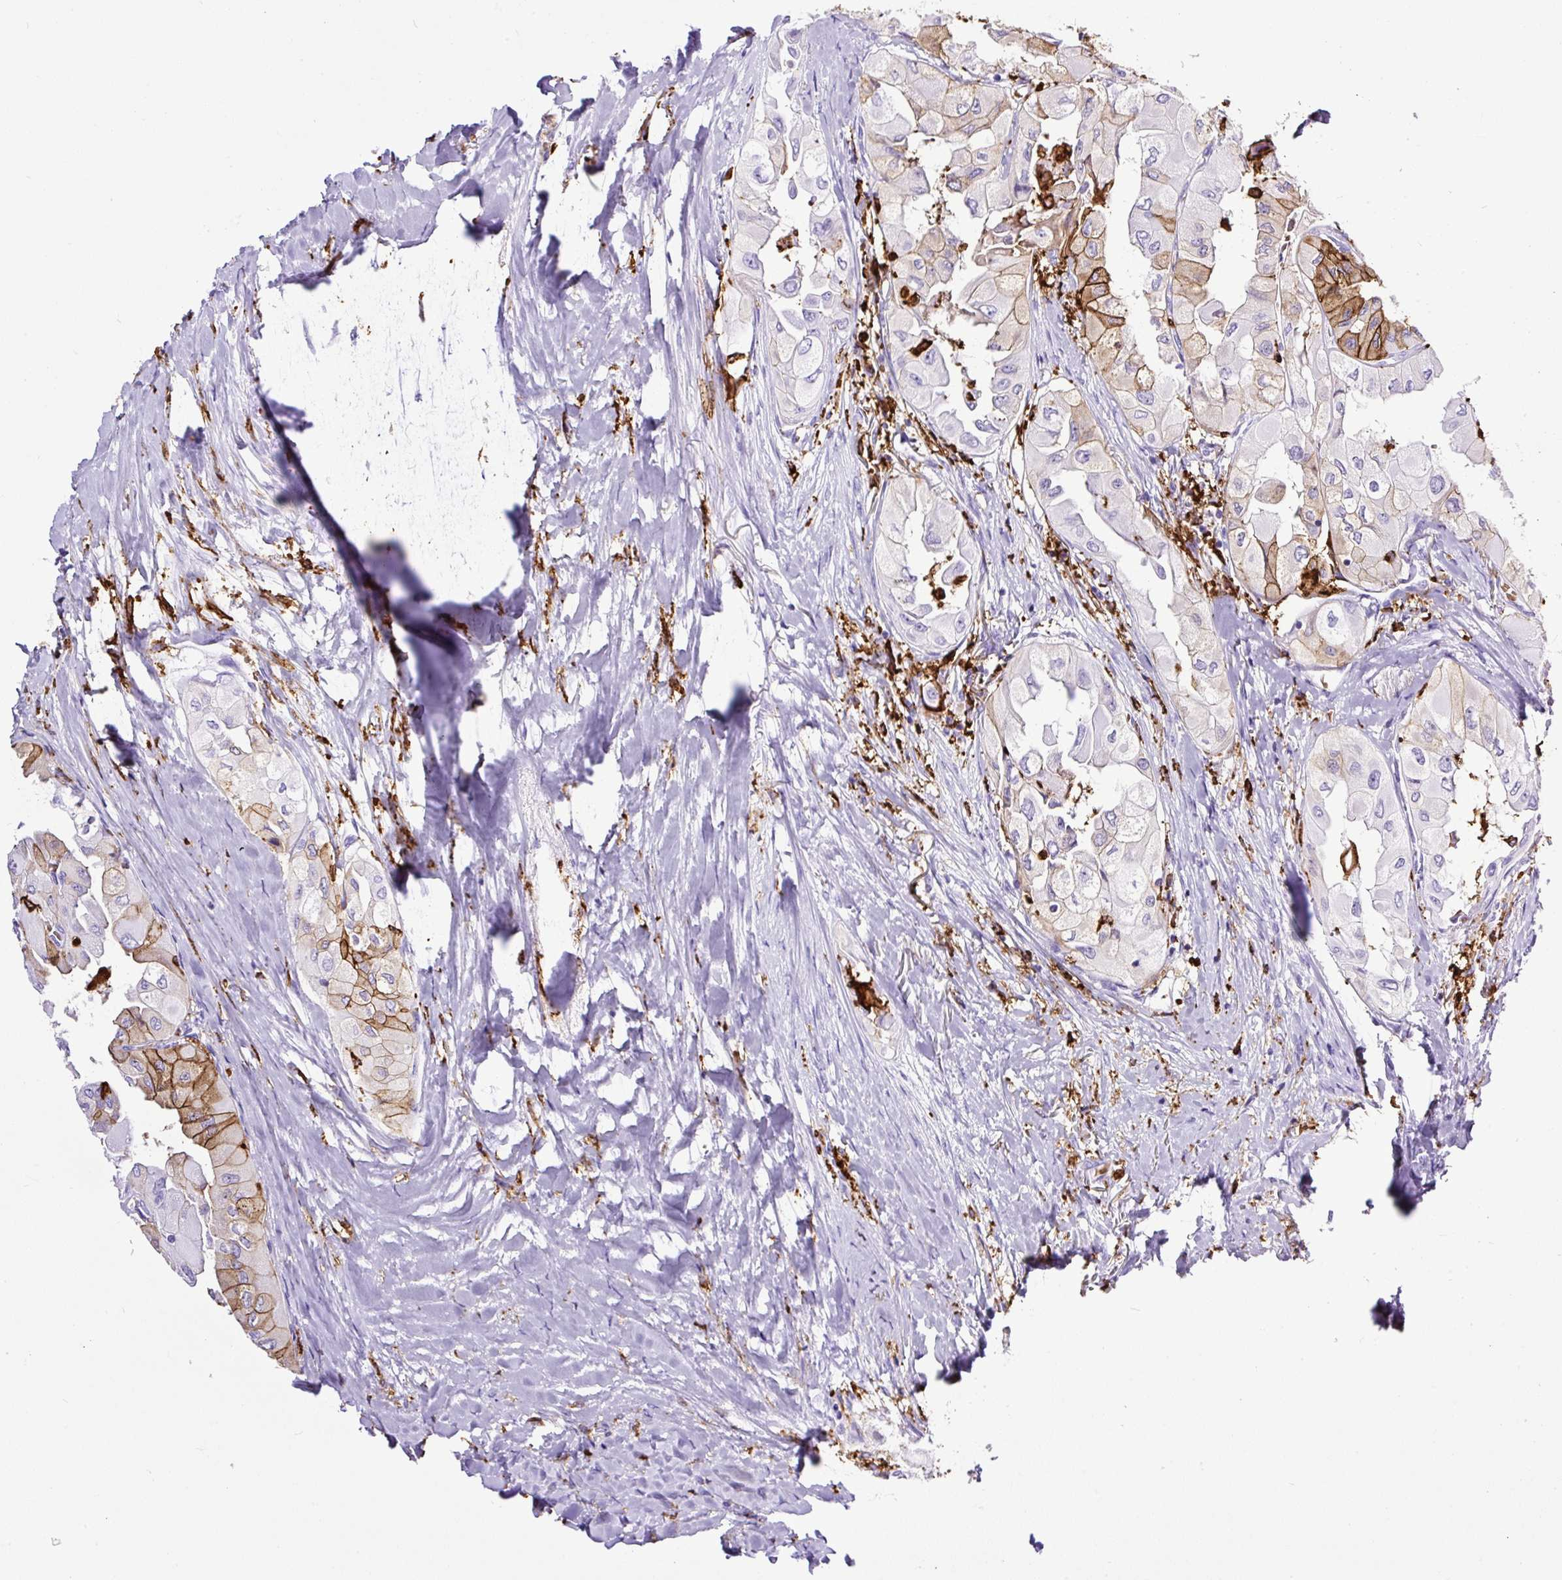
{"staining": {"intensity": "moderate", "quantity": "25%-75%", "location": "cytoplasmic/membranous"}, "tissue": "thyroid cancer", "cell_type": "Tumor cells", "image_type": "cancer", "snomed": [{"axis": "morphology", "description": "Normal tissue, NOS"}, {"axis": "morphology", "description": "Papillary adenocarcinoma, NOS"}, {"axis": "topography", "description": "Thyroid gland"}], "caption": "An immunohistochemistry photomicrograph of tumor tissue is shown. Protein staining in brown labels moderate cytoplasmic/membranous positivity in thyroid cancer (papillary adenocarcinoma) within tumor cells.", "gene": "HLA-DRA", "patient": {"sex": "female", "age": 59}}